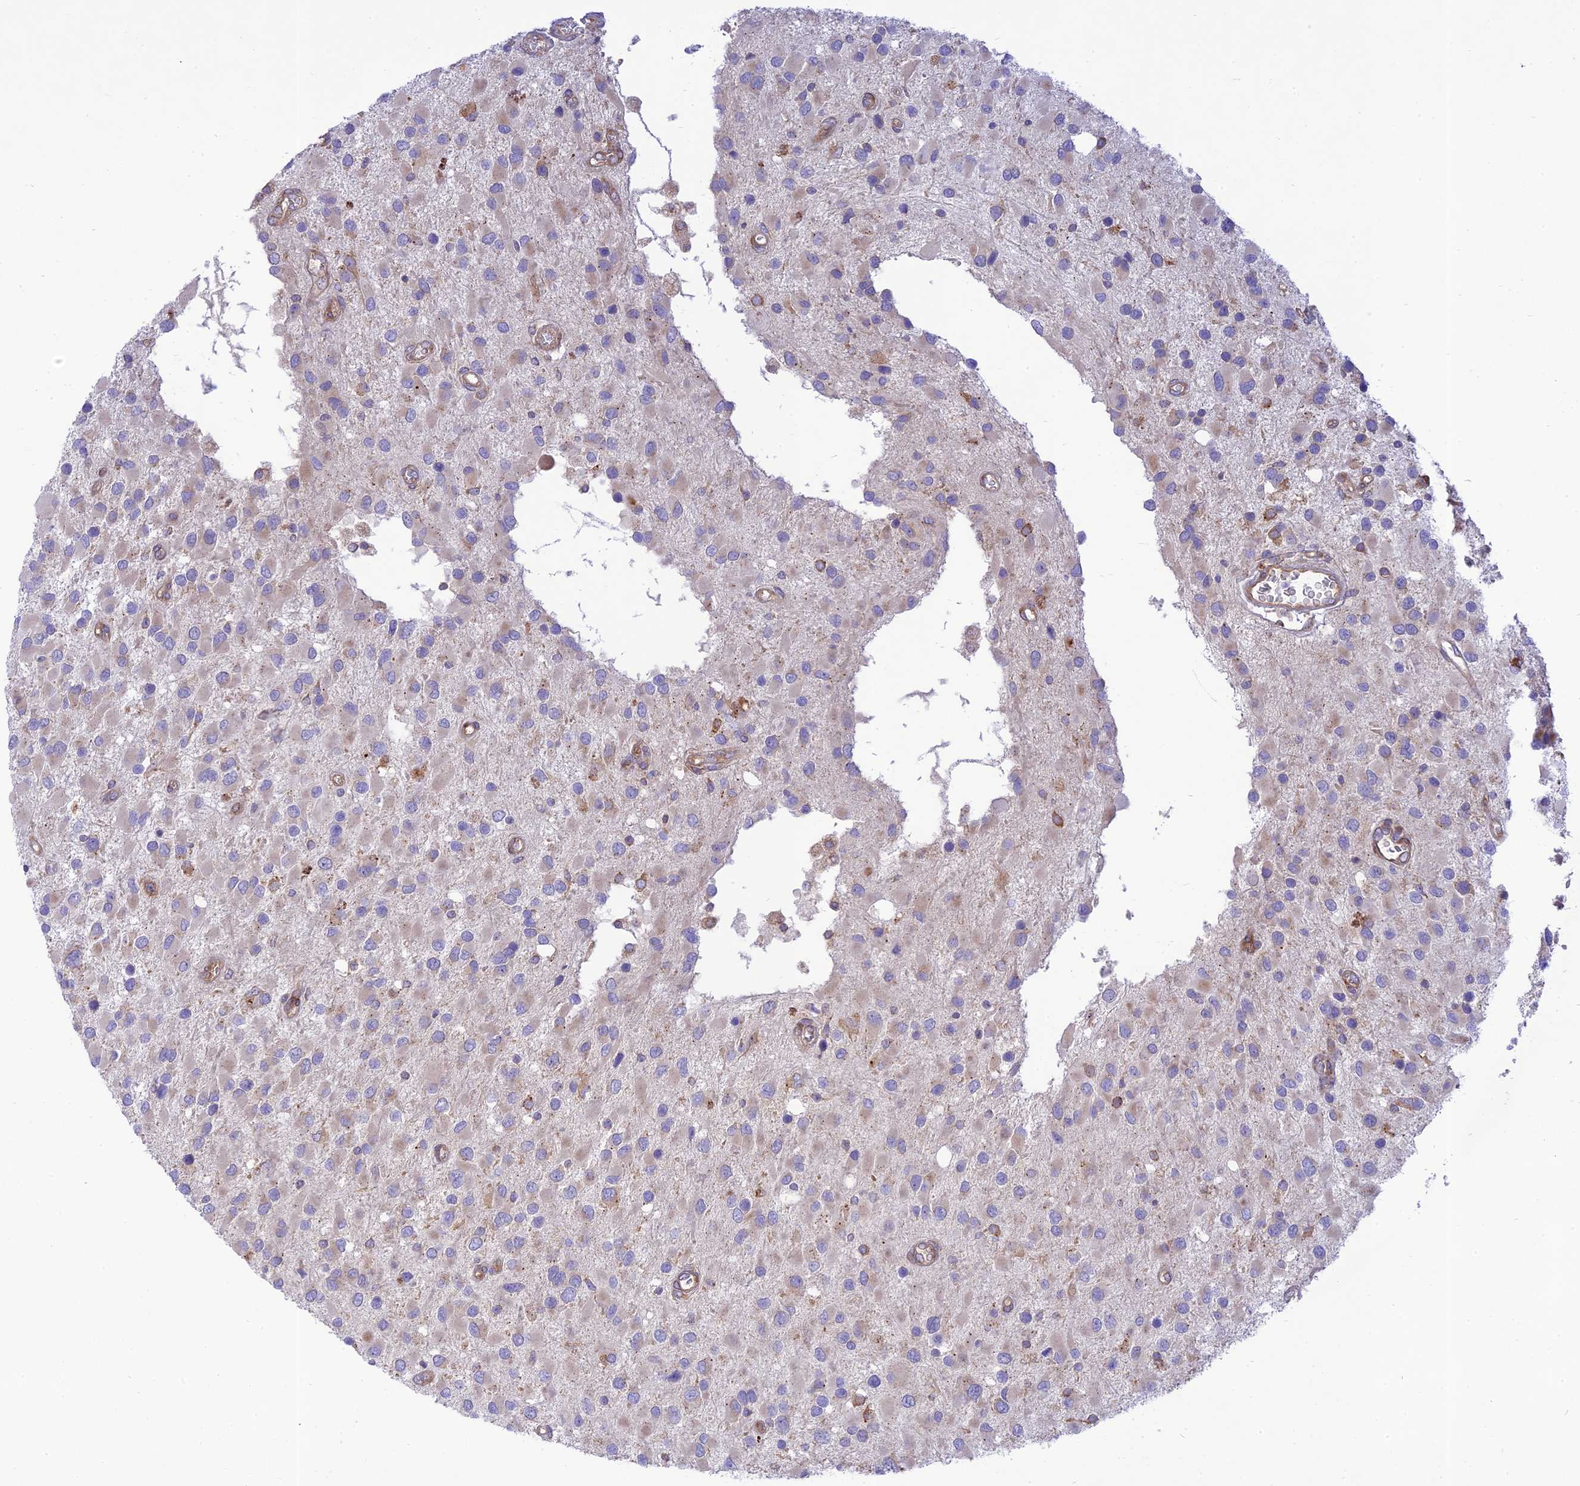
{"staining": {"intensity": "weak", "quantity": "<25%", "location": "cytoplasmic/membranous"}, "tissue": "glioma", "cell_type": "Tumor cells", "image_type": "cancer", "snomed": [{"axis": "morphology", "description": "Glioma, malignant, High grade"}, {"axis": "topography", "description": "Brain"}], "caption": "This is an IHC image of high-grade glioma (malignant). There is no staining in tumor cells.", "gene": "PIMREG", "patient": {"sex": "male", "age": 53}}